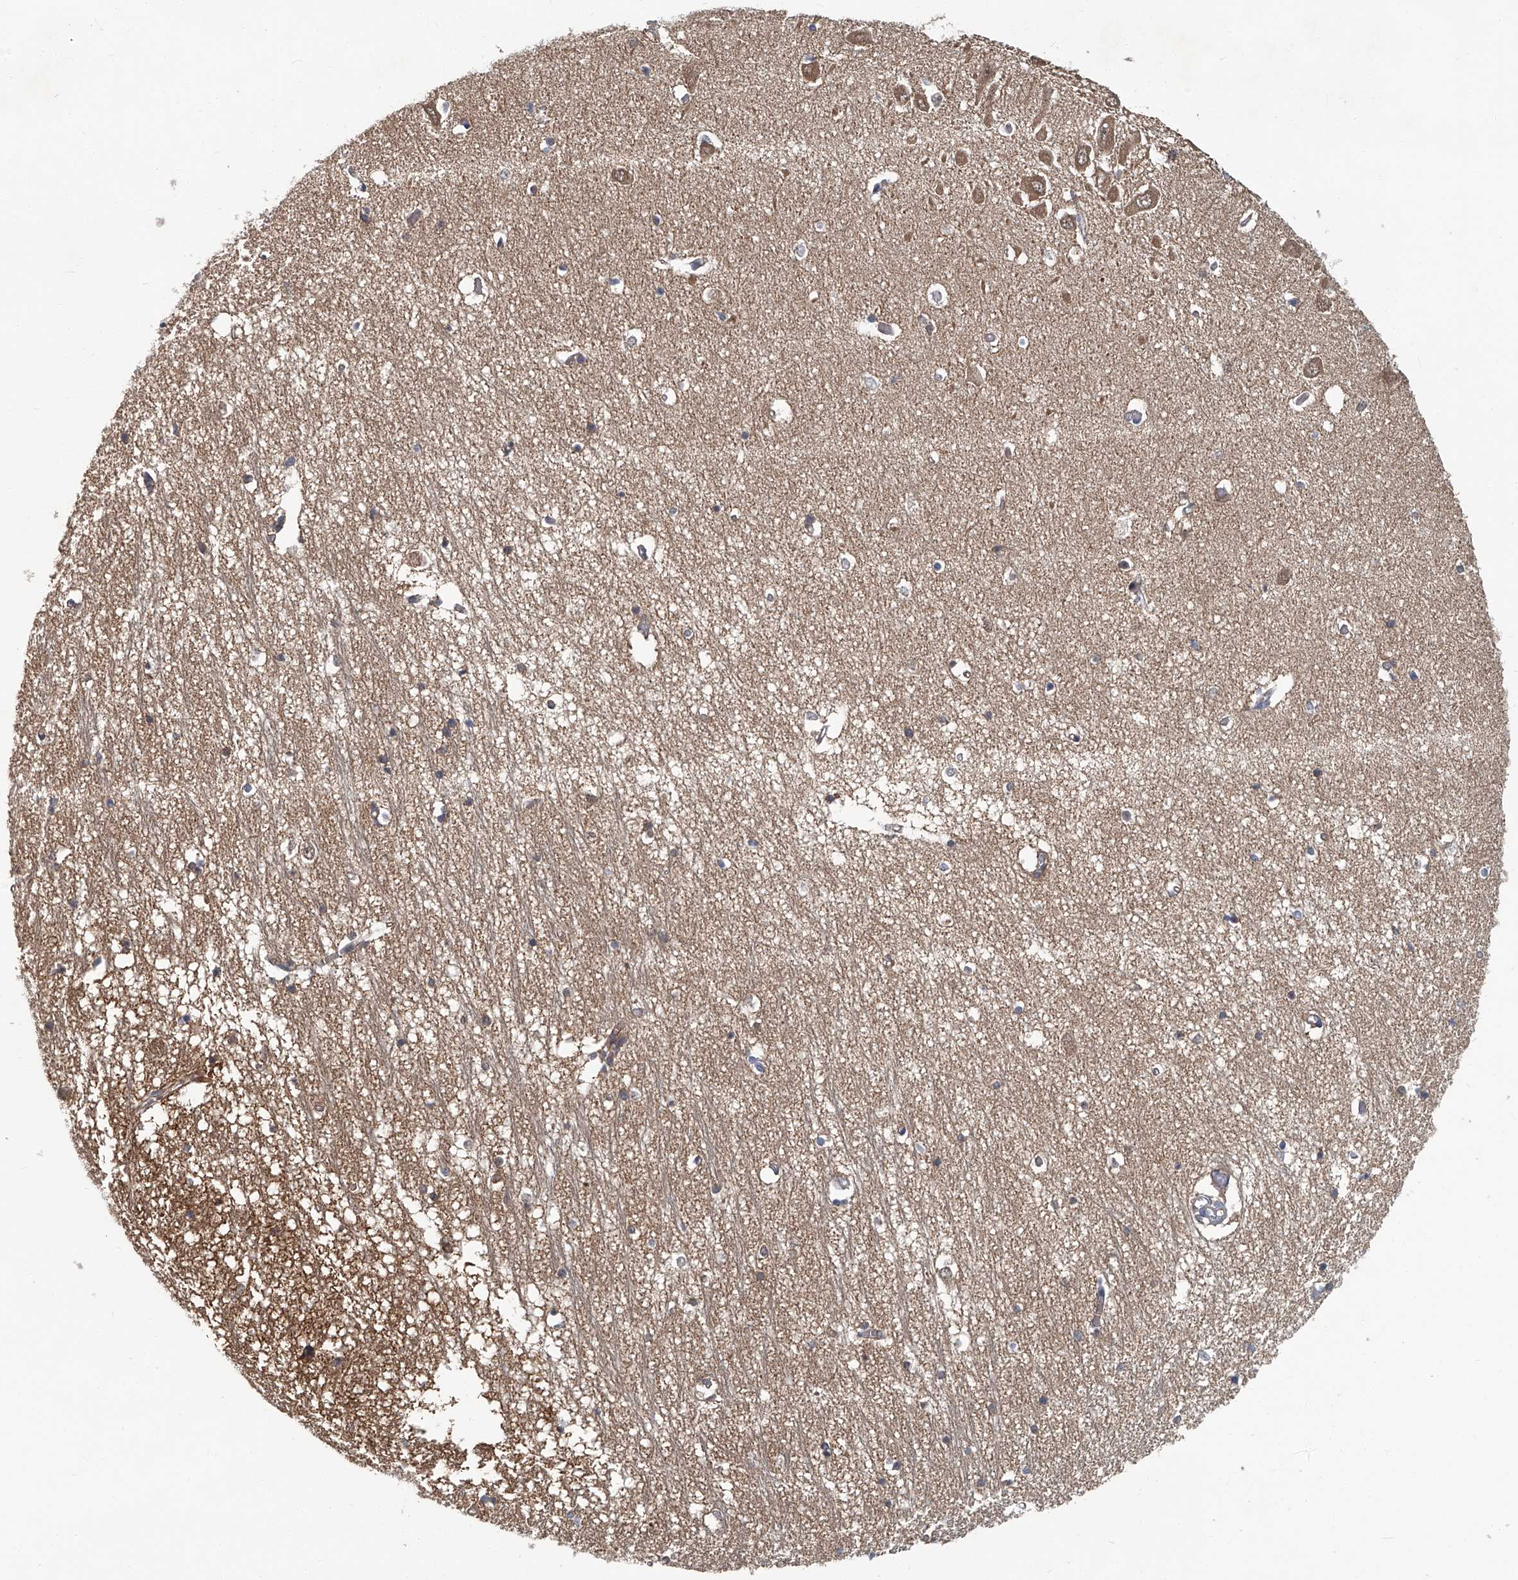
{"staining": {"intensity": "weak", "quantity": "<25%", "location": "cytoplasmic/membranous"}, "tissue": "hippocampus", "cell_type": "Glial cells", "image_type": "normal", "snomed": [{"axis": "morphology", "description": "Normal tissue, NOS"}, {"axis": "topography", "description": "Hippocampus"}], "caption": "An IHC photomicrograph of normal hippocampus is shown. There is no staining in glial cells of hippocampus.", "gene": "AKNAD1", "patient": {"sex": "male", "age": 70}}